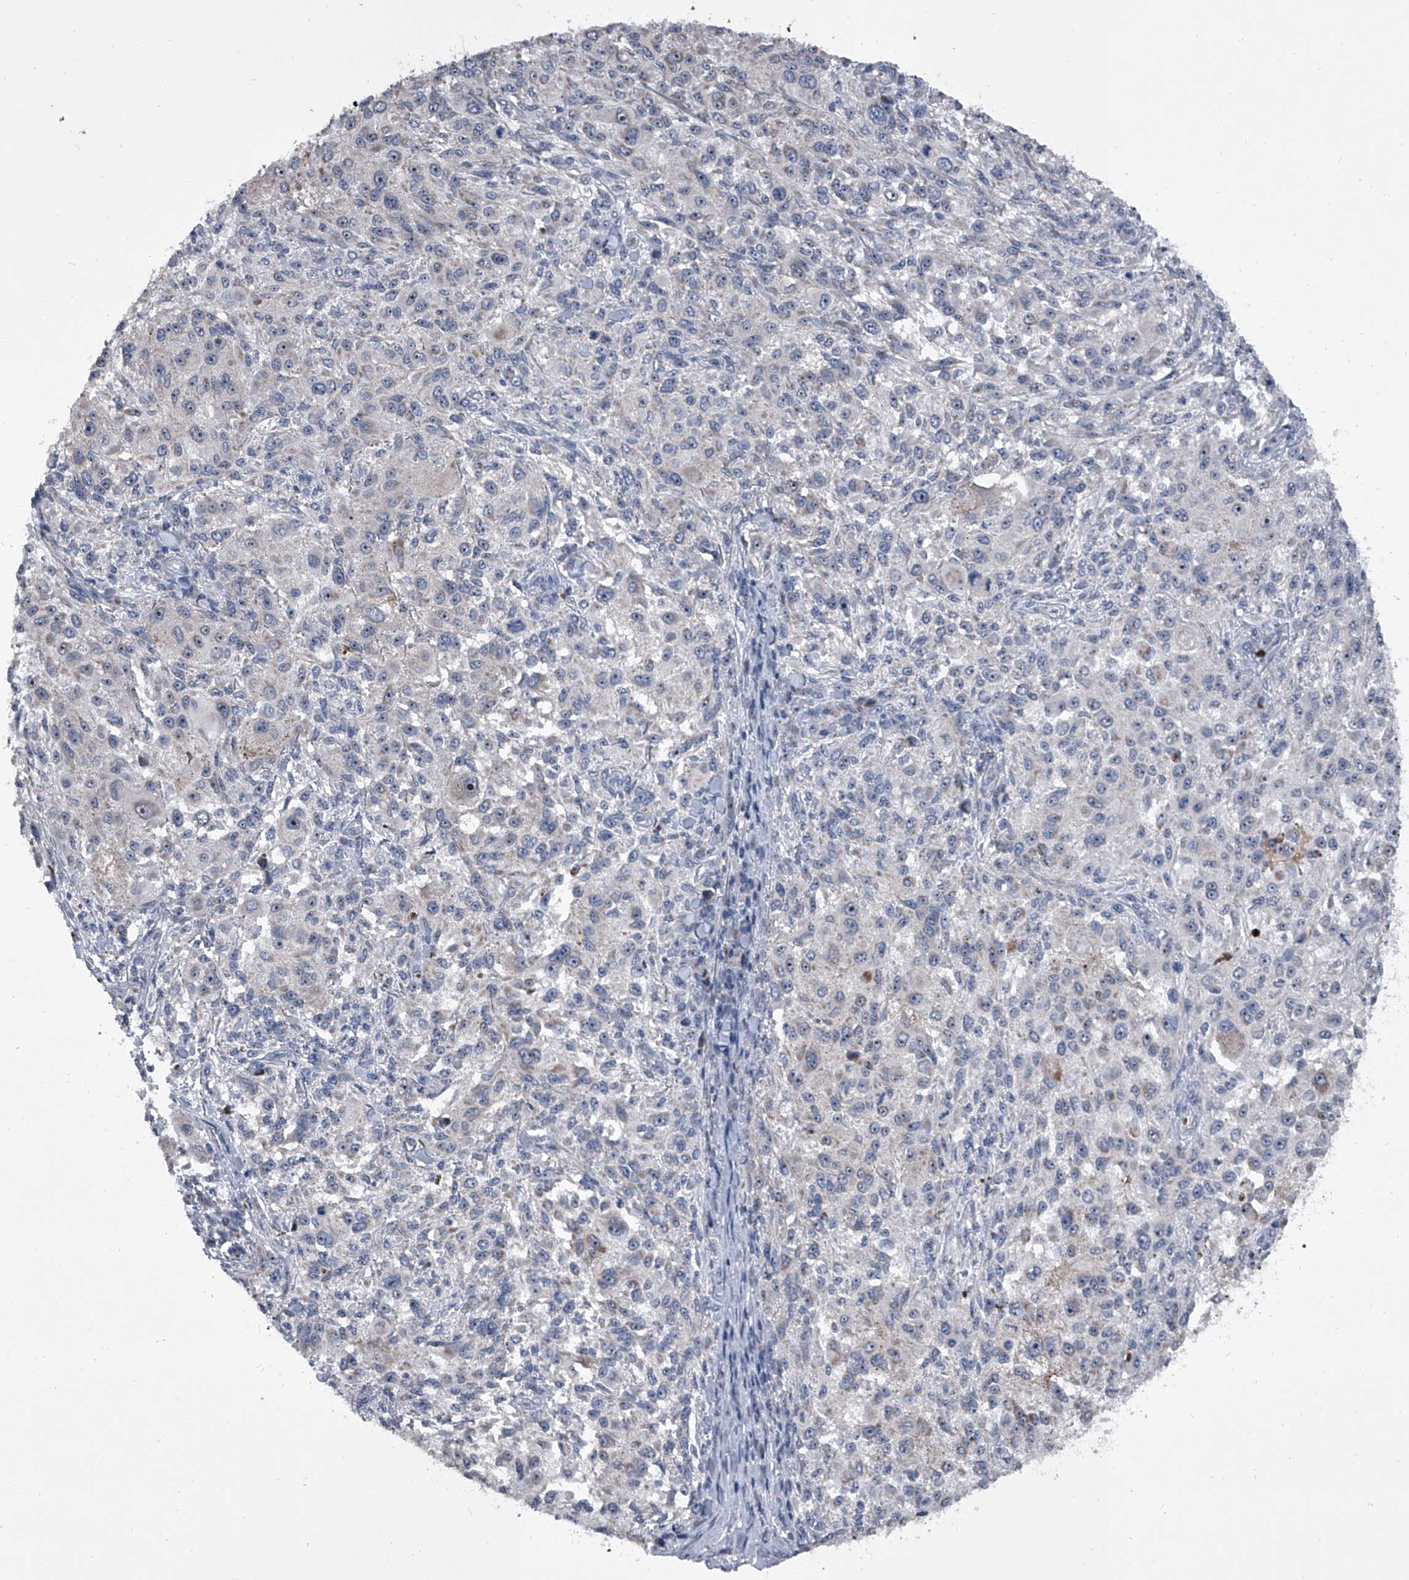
{"staining": {"intensity": "moderate", "quantity": "<25%", "location": "nuclear"}, "tissue": "melanoma", "cell_type": "Tumor cells", "image_type": "cancer", "snomed": [{"axis": "morphology", "description": "Necrosis, NOS"}, {"axis": "morphology", "description": "Malignant melanoma, NOS"}, {"axis": "topography", "description": "Skin"}], "caption": "A histopathology image of malignant melanoma stained for a protein demonstrates moderate nuclear brown staining in tumor cells.", "gene": "CEP85L", "patient": {"sex": "female", "age": 87}}